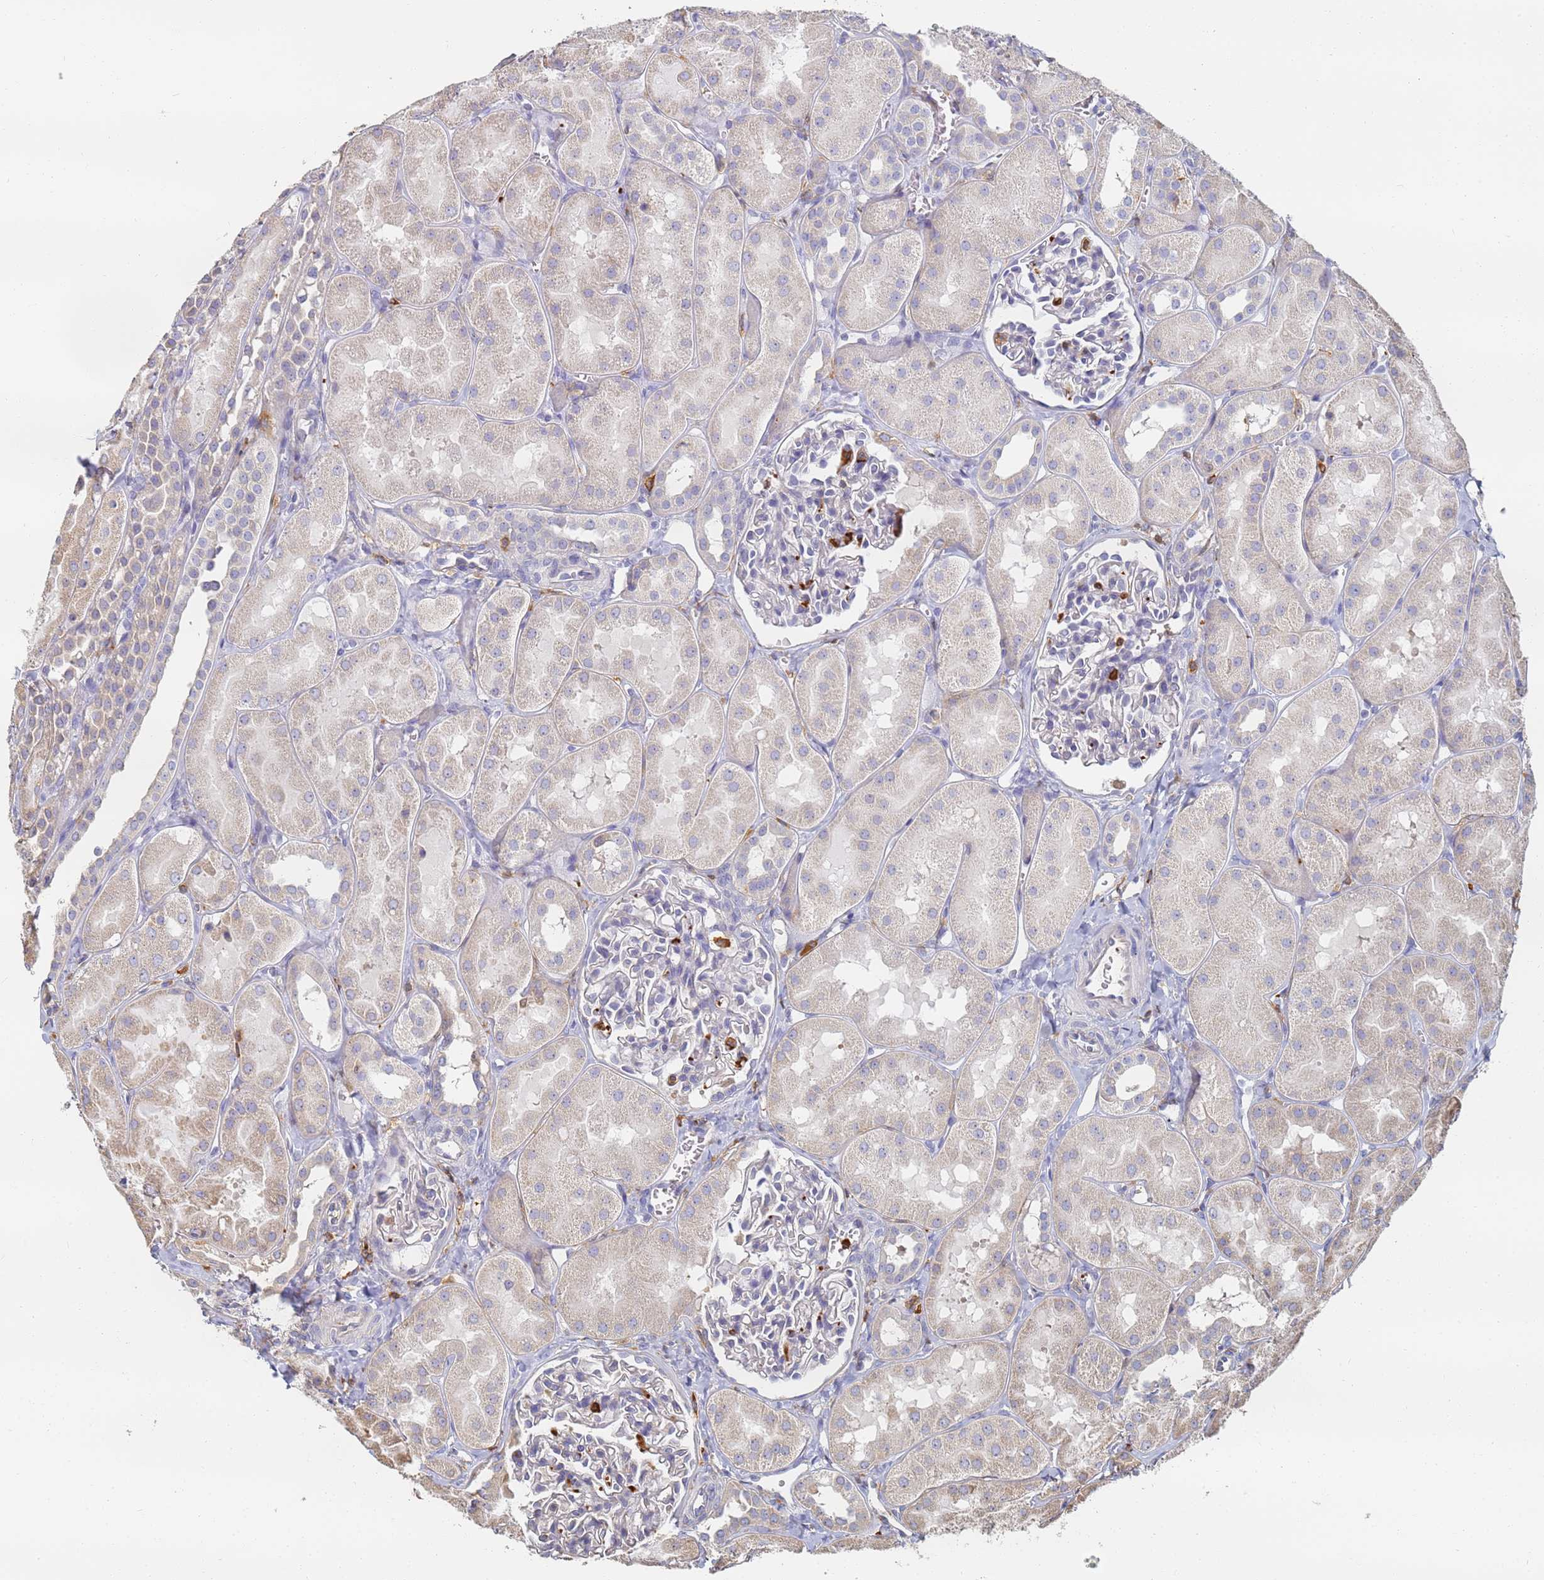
{"staining": {"intensity": "negative", "quantity": "none", "location": "none"}, "tissue": "kidney", "cell_type": "Cells in glomeruli", "image_type": "normal", "snomed": [{"axis": "morphology", "description": "Normal tissue, NOS"}, {"axis": "topography", "description": "Kidney"}, {"axis": "topography", "description": "Urinary bladder"}], "caption": "Photomicrograph shows no protein staining in cells in glomeruli of unremarkable kidney. (Immunohistochemistry (ihc), brightfield microscopy, high magnification).", "gene": "BIN2", "patient": {"sex": "male", "age": 16}}